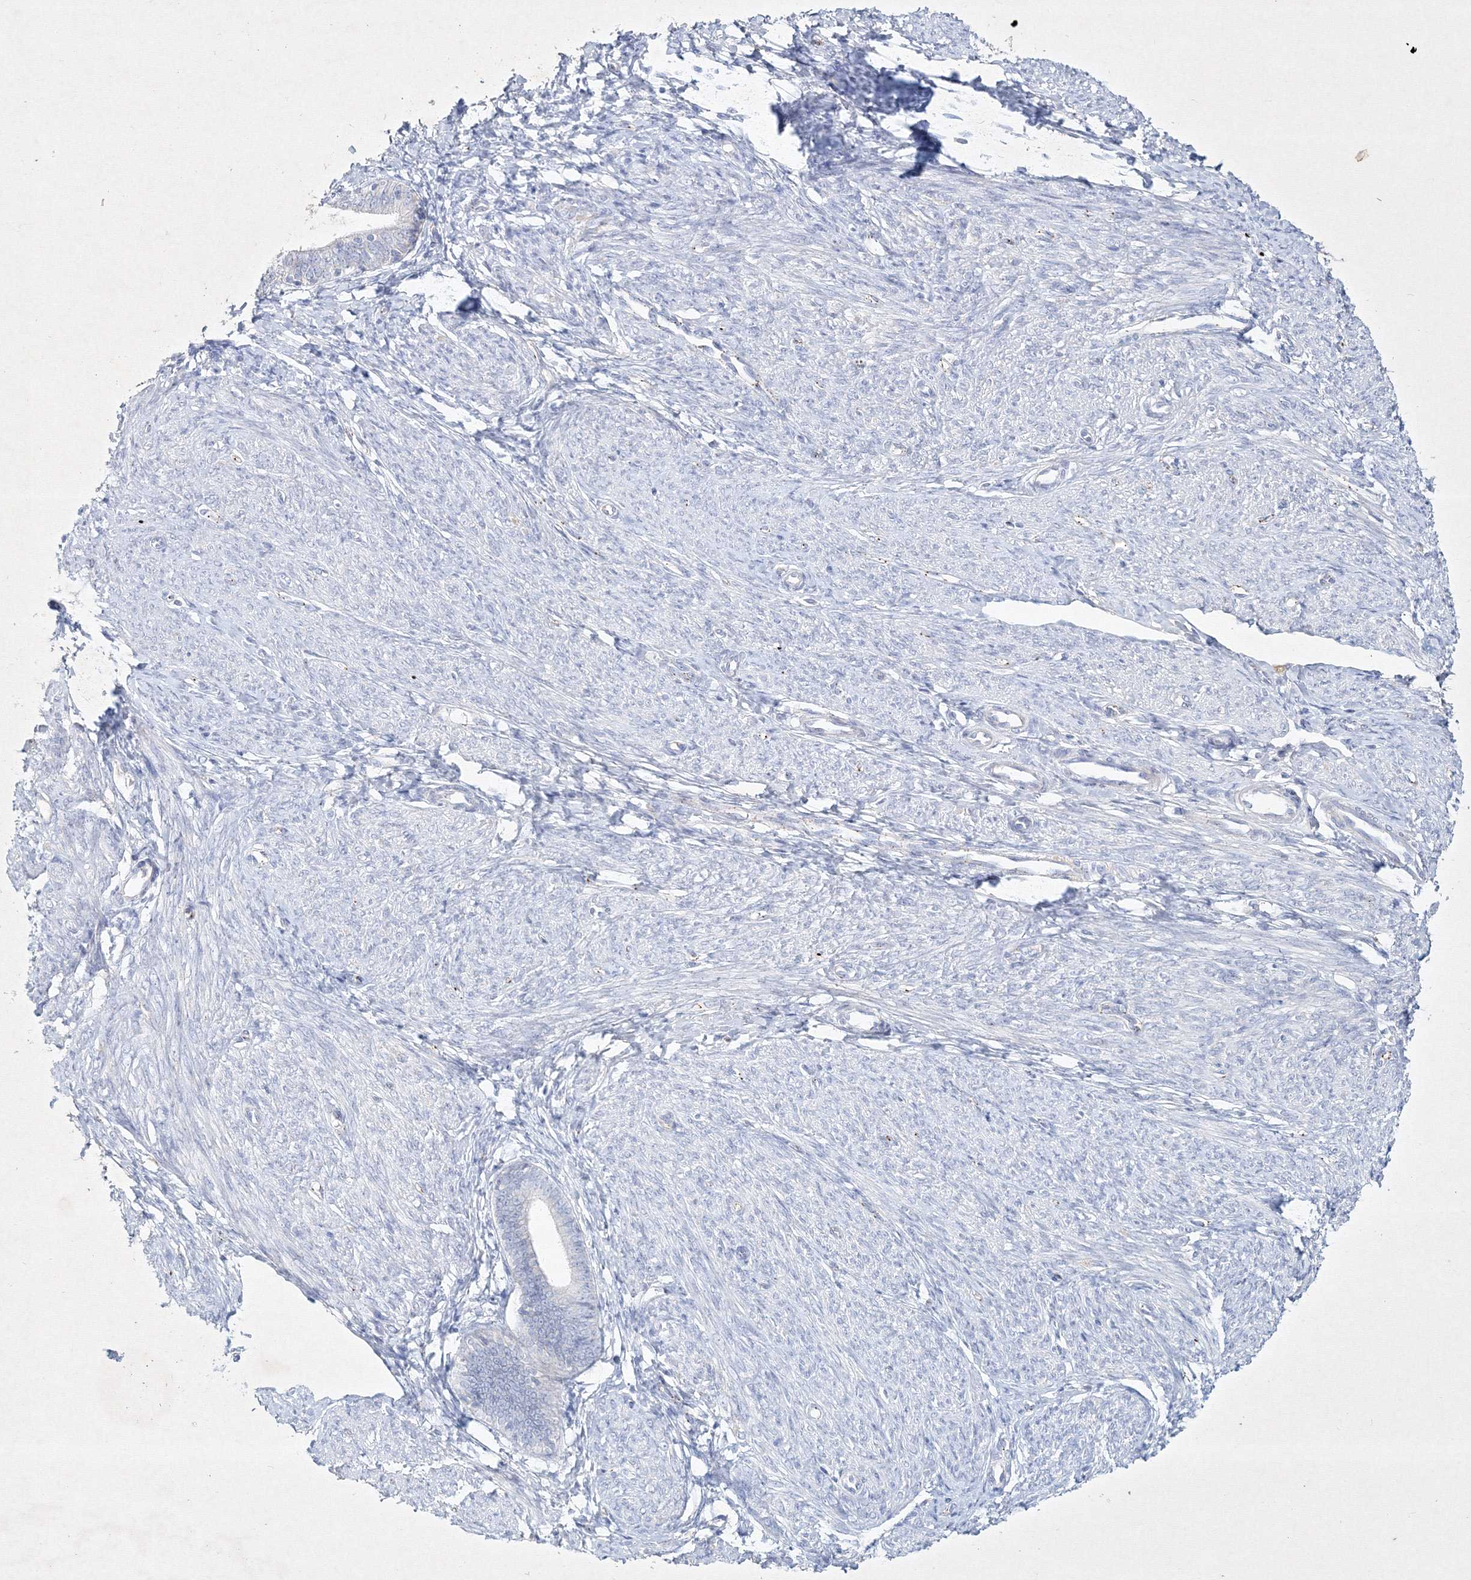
{"staining": {"intensity": "negative", "quantity": "none", "location": "none"}, "tissue": "endometrium", "cell_type": "Cells in endometrial stroma", "image_type": "normal", "snomed": [{"axis": "morphology", "description": "Normal tissue, NOS"}, {"axis": "topography", "description": "Endometrium"}], "caption": "Immunohistochemistry image of normal endometrium stained for a protein (brown), which reveals no staining in cells in endometrial stroma.", "gene": "CXXC4", "patient": {"sex": "female", "age": 72}}